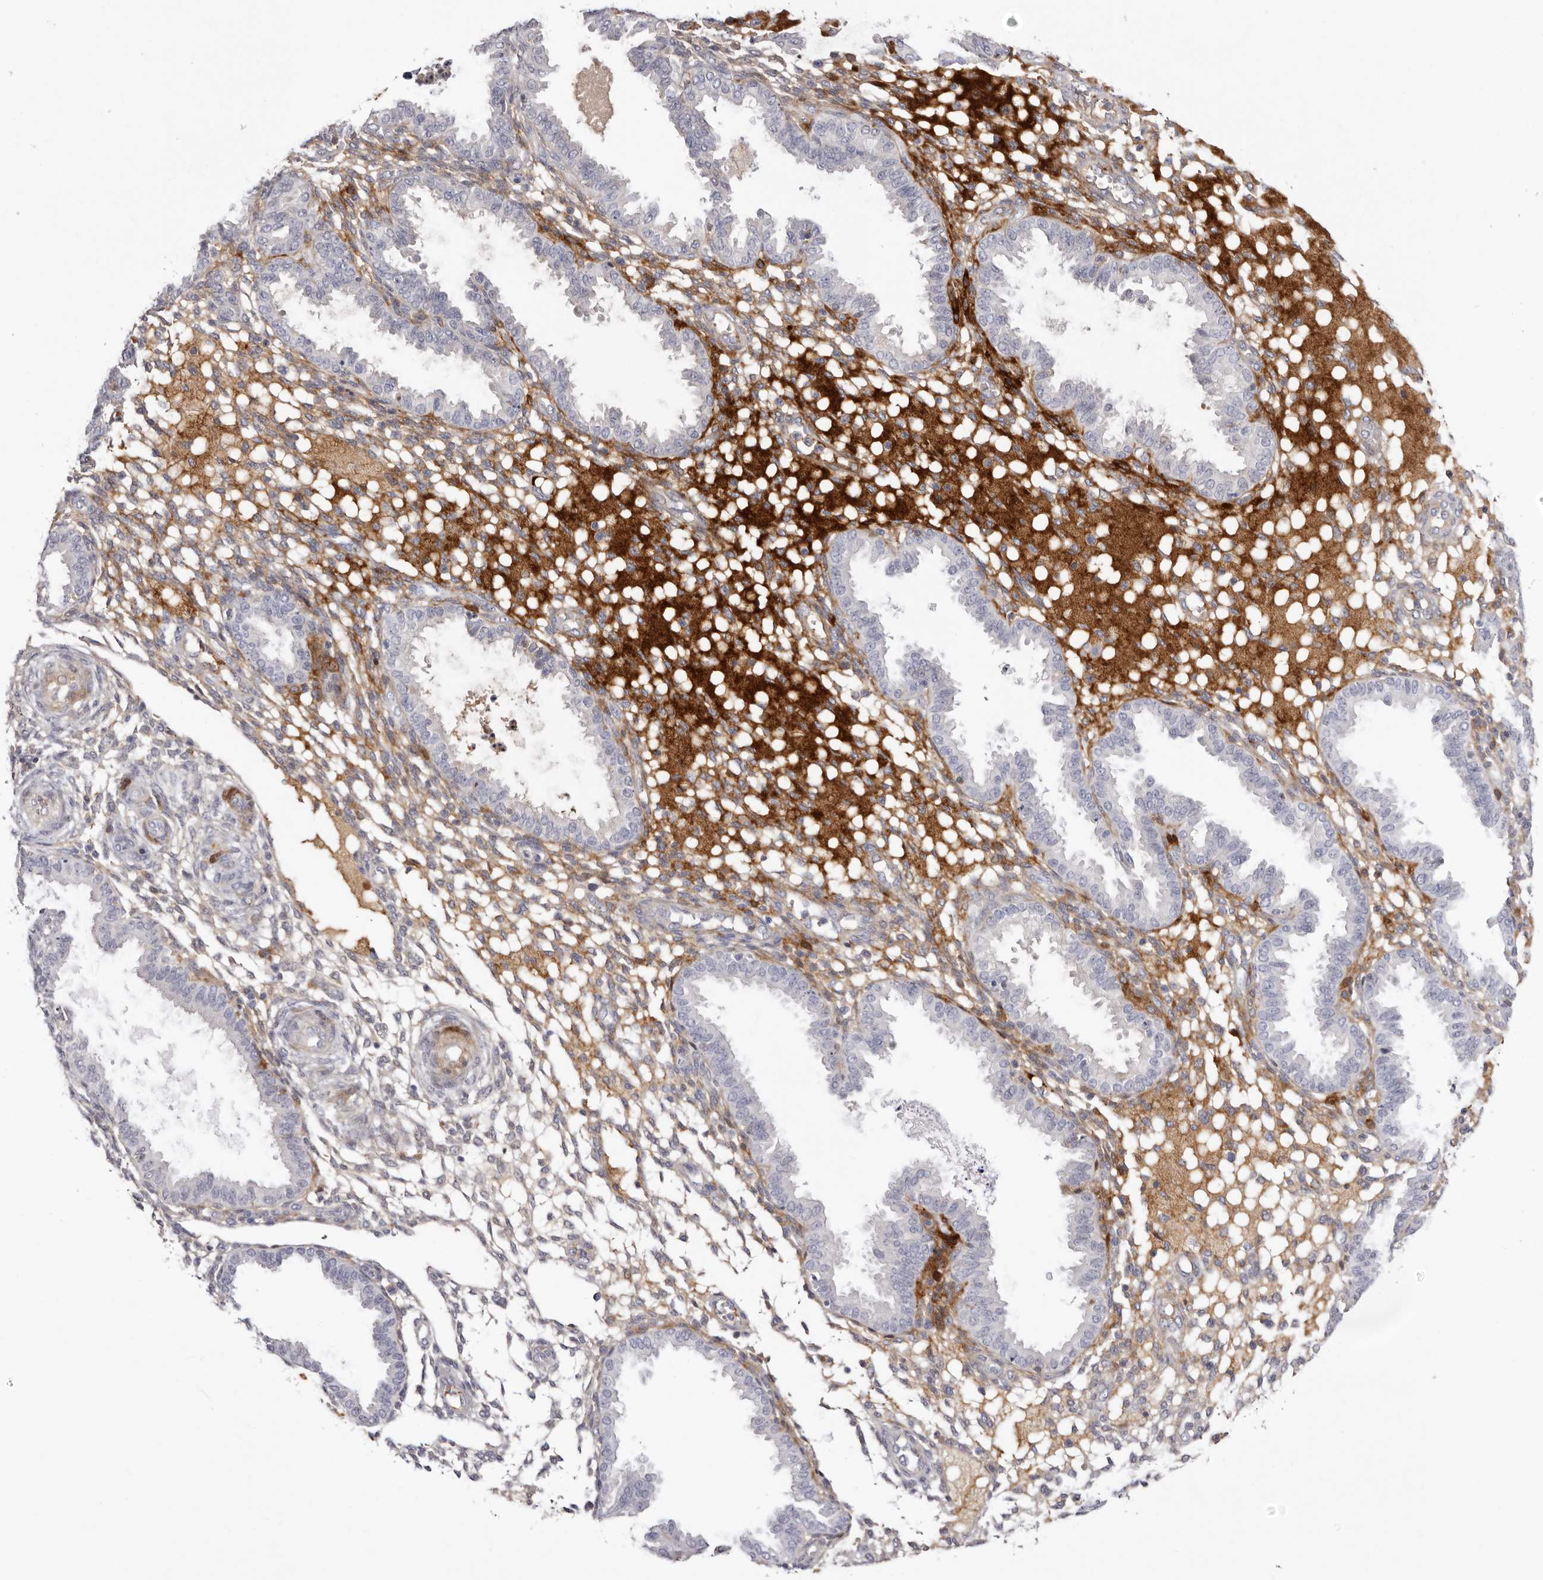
{"staining": {"intensity": "weak", "quantity": "25%-75%", "location": "cytoplasmic/membranous"}, "tissue": "endometrium", "cell_type": "Cells in endometrial stroma", "image_type": "normal", "snomed": [{"axis": "morphology", "description": "Normal tissue, NOS"}, {"axis": "topography", "description": "Endometrium"}], "caption": "DAB immunohistochemical staining of benign endometrium displays weak cytoplasmic/membranous protein positivity in about 25%-75% of cells in endometrial stroma.", "gene": "LMLN", "patient": {"sex": "female", "age": 33}}